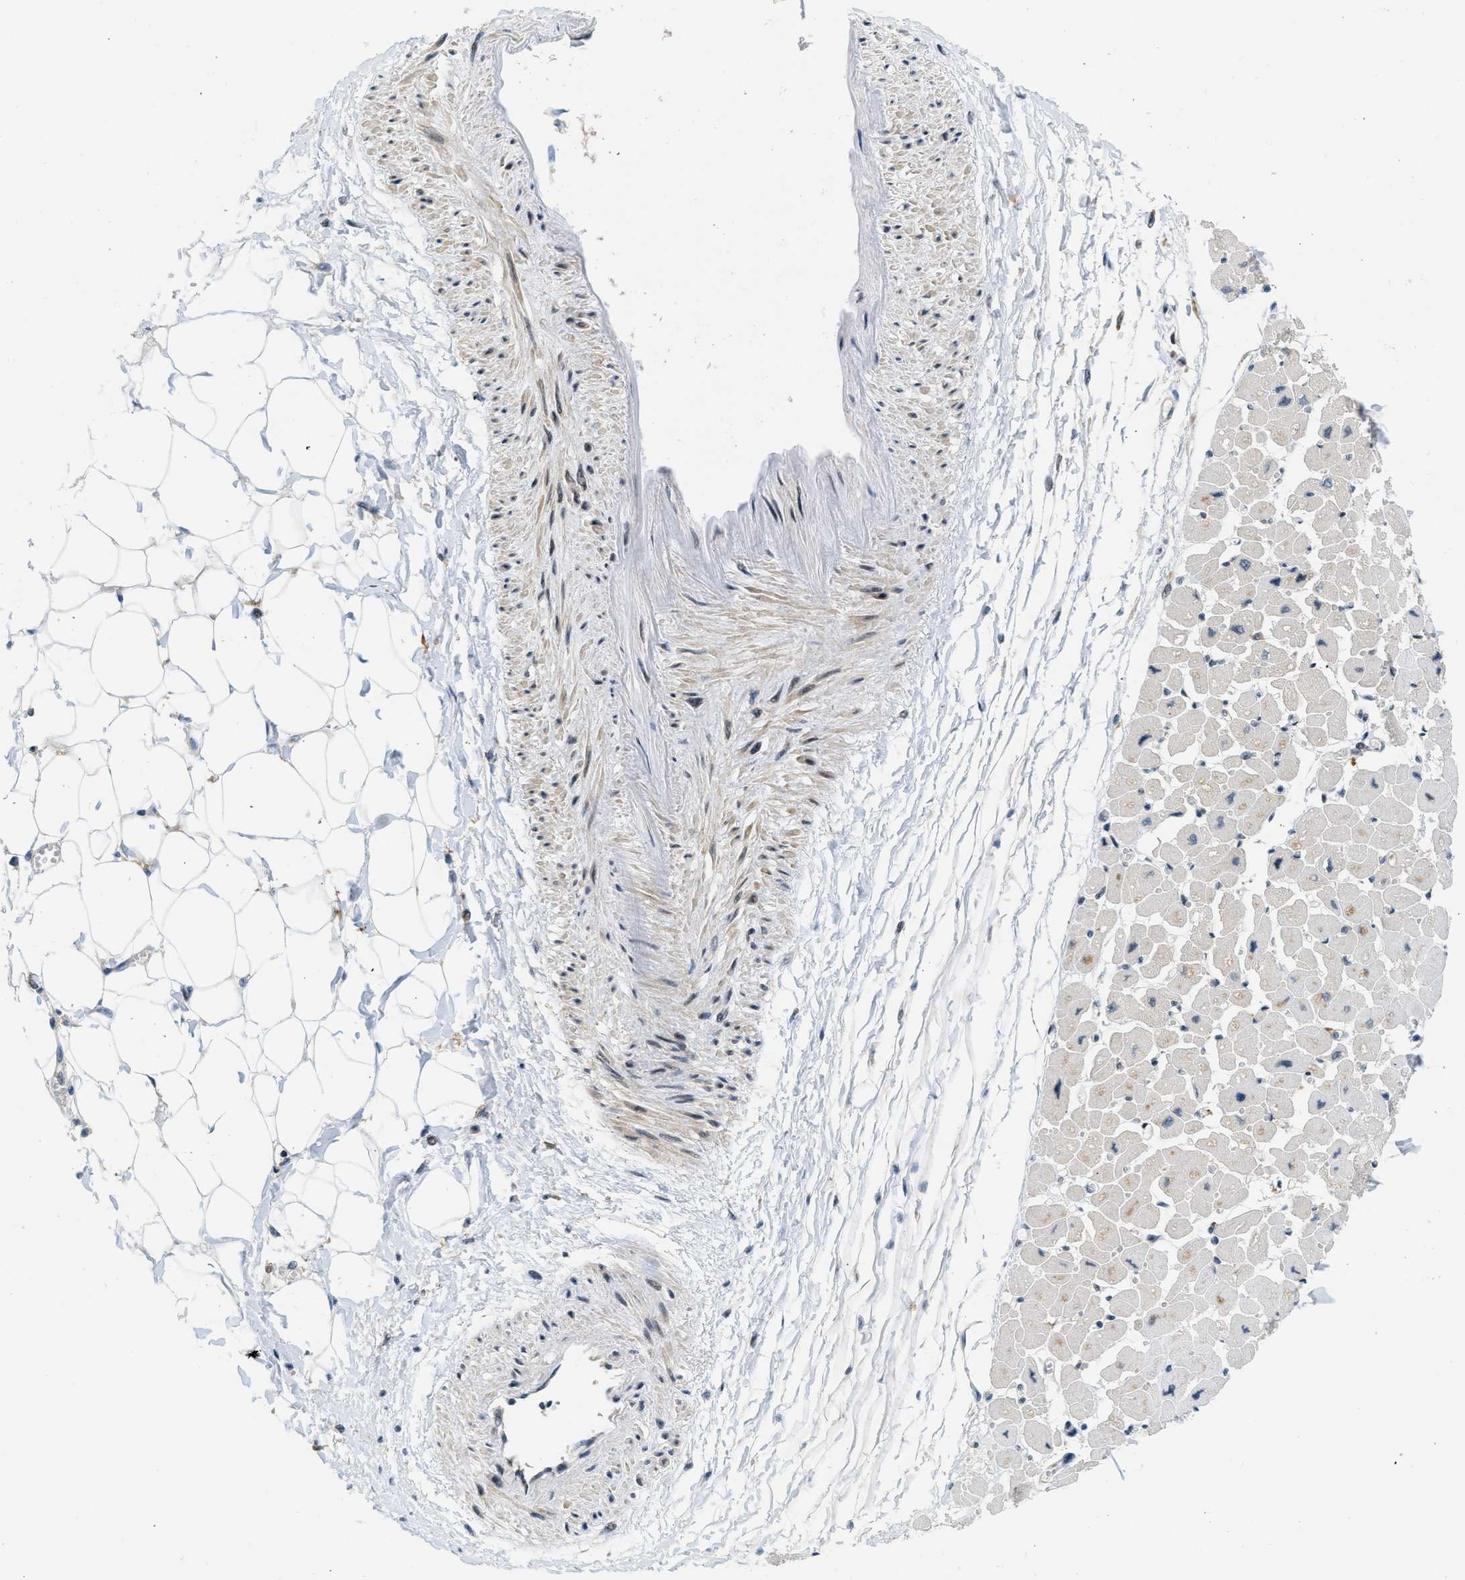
{"staining": {"intensity": "weak", "quantity": "<25%", "location": "cytoplasmic/membranous"}, "tissue": "heart muscle", "cell_type": "Cardiomyocytes", "image_type": "normal", "snomed": [{"axis": "morphology", "description": "Normal tissue, NOS"}, {"axis": "topography", "description": "Heart"}], "caption": "High magnification brightfield microscopy of normal heart muscle stained with DAB (3,3'-diaminobenzidine) (brown) and counterstained with hematoxylin (blue): cardiomyocytes show no significant expression.", "gene": "ING1", "patient": {"sex": "female", "age": 54}}